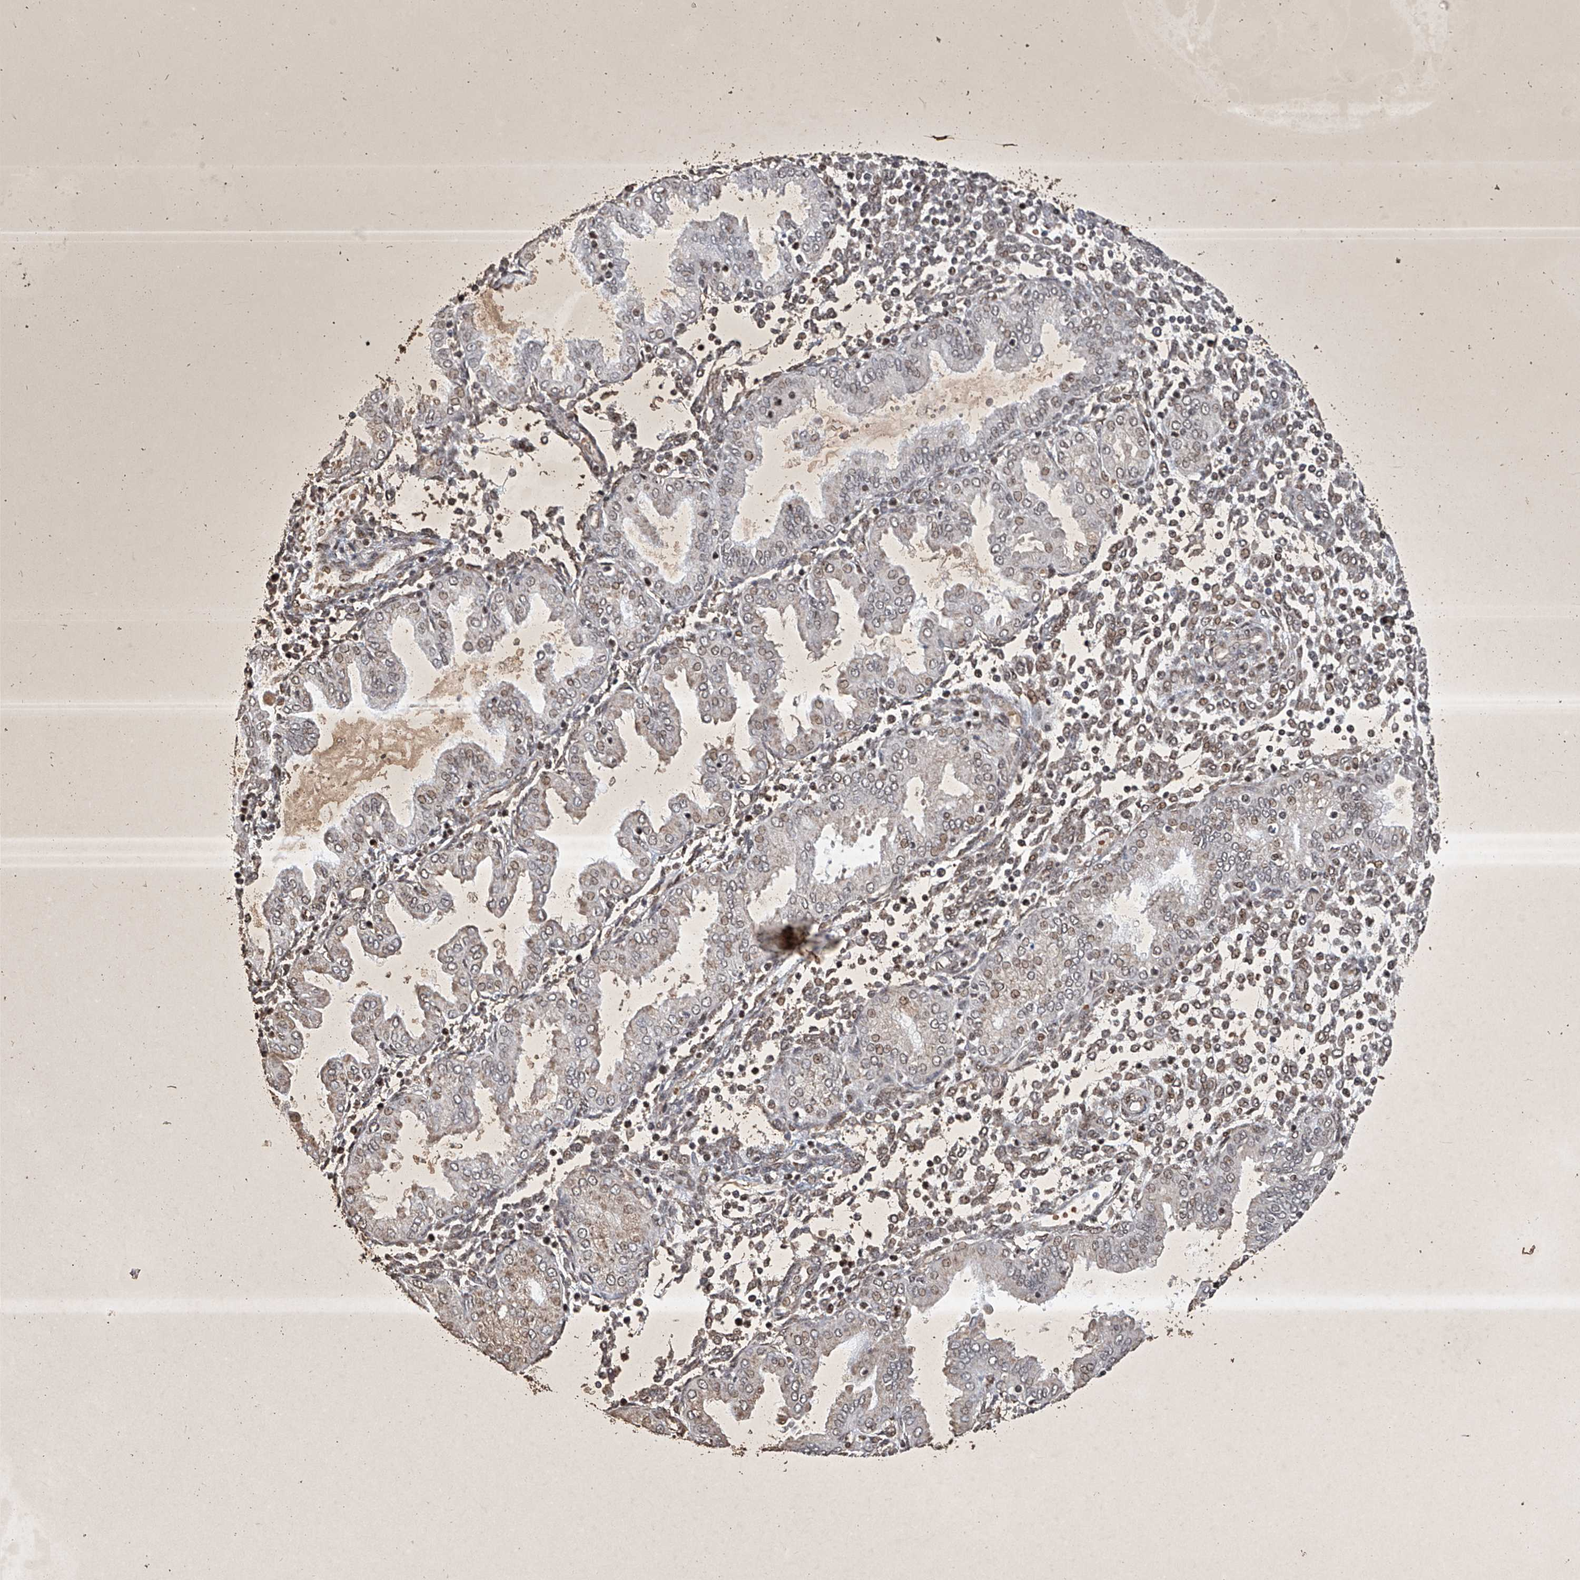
{"staining": {"intensity": "moderate", "quantity": "25%-75%", "location": "nuclear"}, "tissue": "endometrium", "cell_type": "Cells in endometrial stroma", "image_type": "normal", "snomed": [{"axis": "morphology", "description": "Normal tissue, NOS"}, {"axis": "topography", "description": "Endometrium"}], "caption": "High-power microscopy captured an immunohistochemistry image of normal endometrium, revealing moderate nuclear positivity in about 25%-75% of cells in endometrial stroma.", "gene": "ZNF470", "patient": {"sex": "female", "age": 53}}